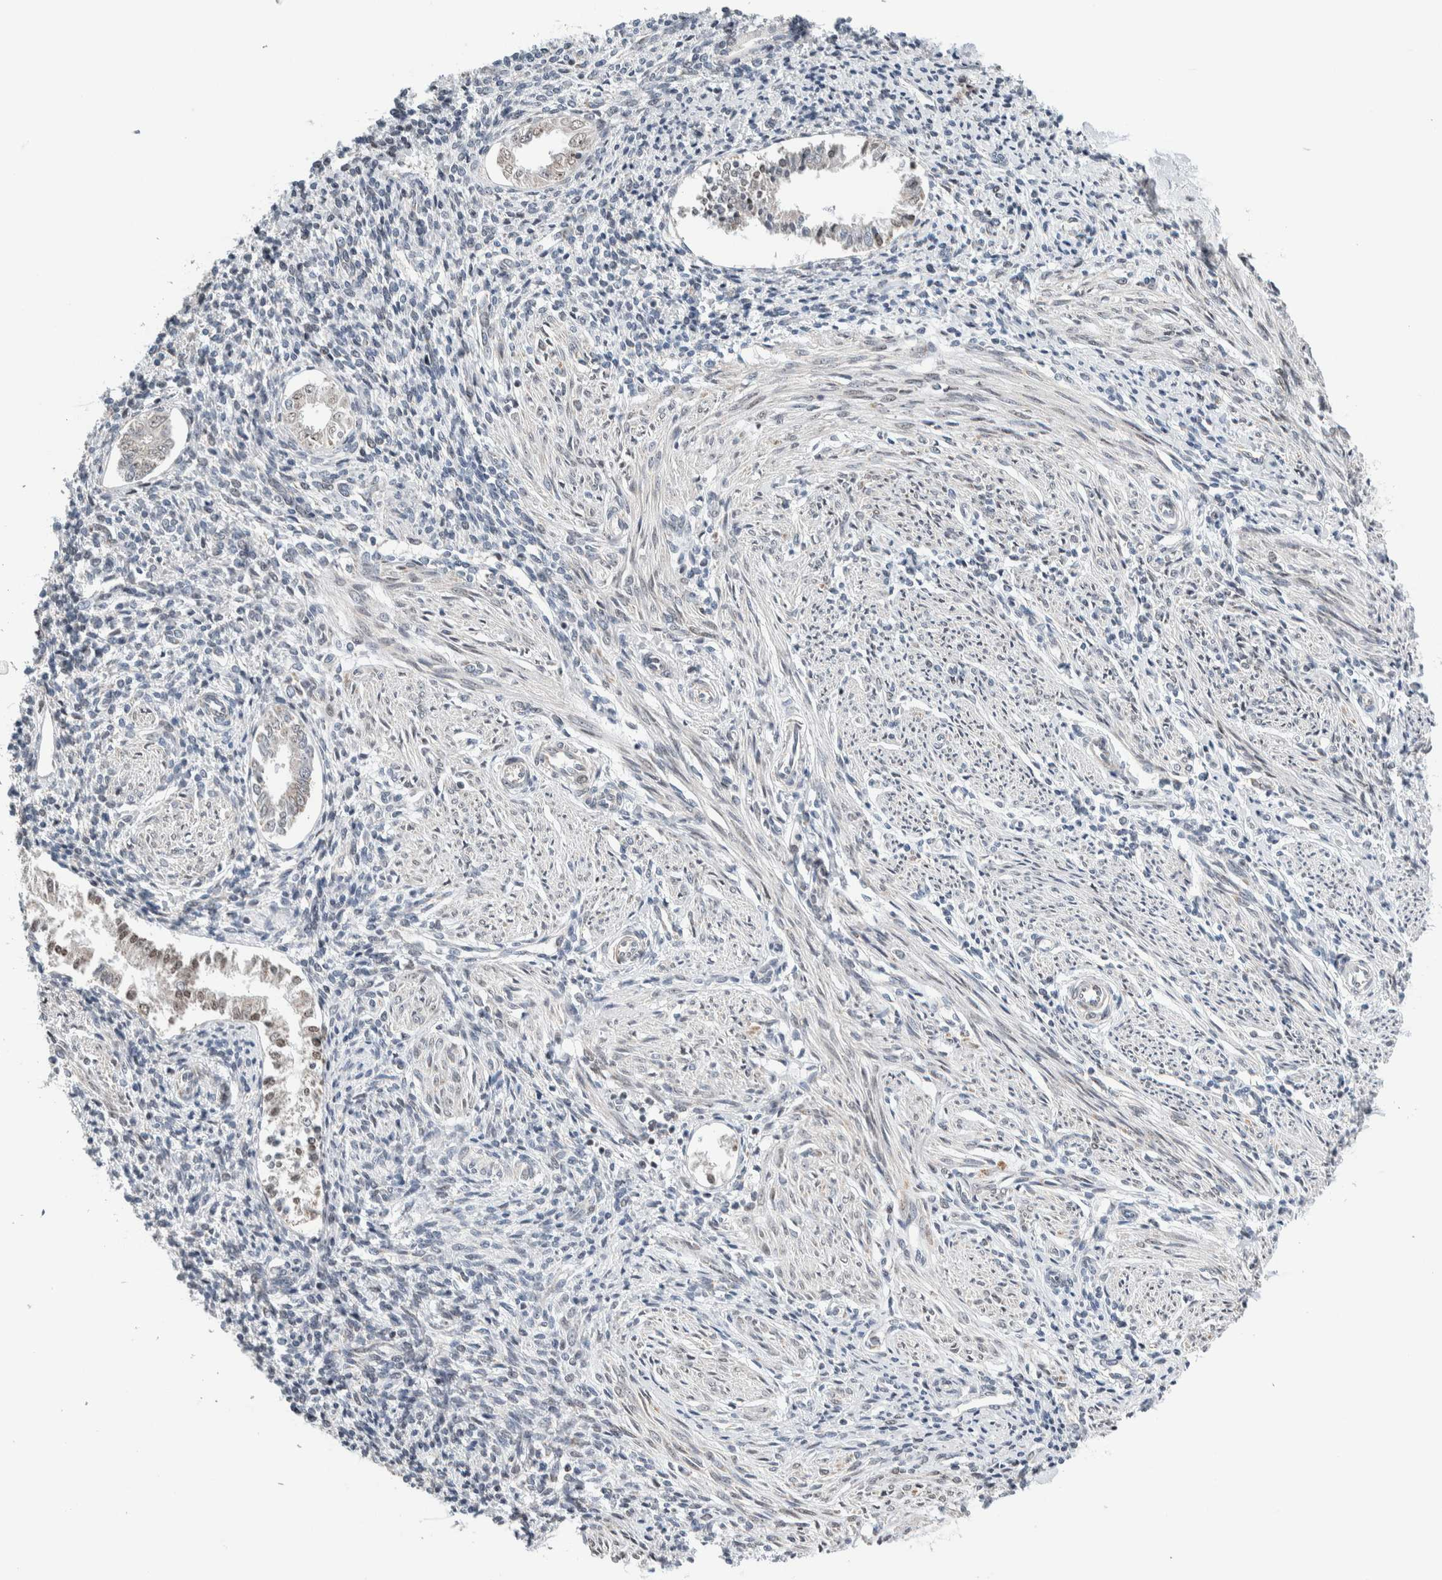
{"staining": {"intensity": "negative", "quantity": "none", "location": "none"}, "tissue": "endometrium", "cell_type": "Cells in endometrial stroma", "image_type": "normal", "snomed": [{"axis": "morphology", "description": "Normal tissue, NOS"}, {"axis": "topography", "description": "Endometrium"}], "caption": "High magnification brightfield microscopy of normal endometrium stained with DAB (3,3'-diaminobenzidine) (brown) and counterstained with hematoxylin (blue): cells in endometrial stroma show no significant expression.", "gene": "NEUROD1", "patient": {"sex": "female", "age": 66}}